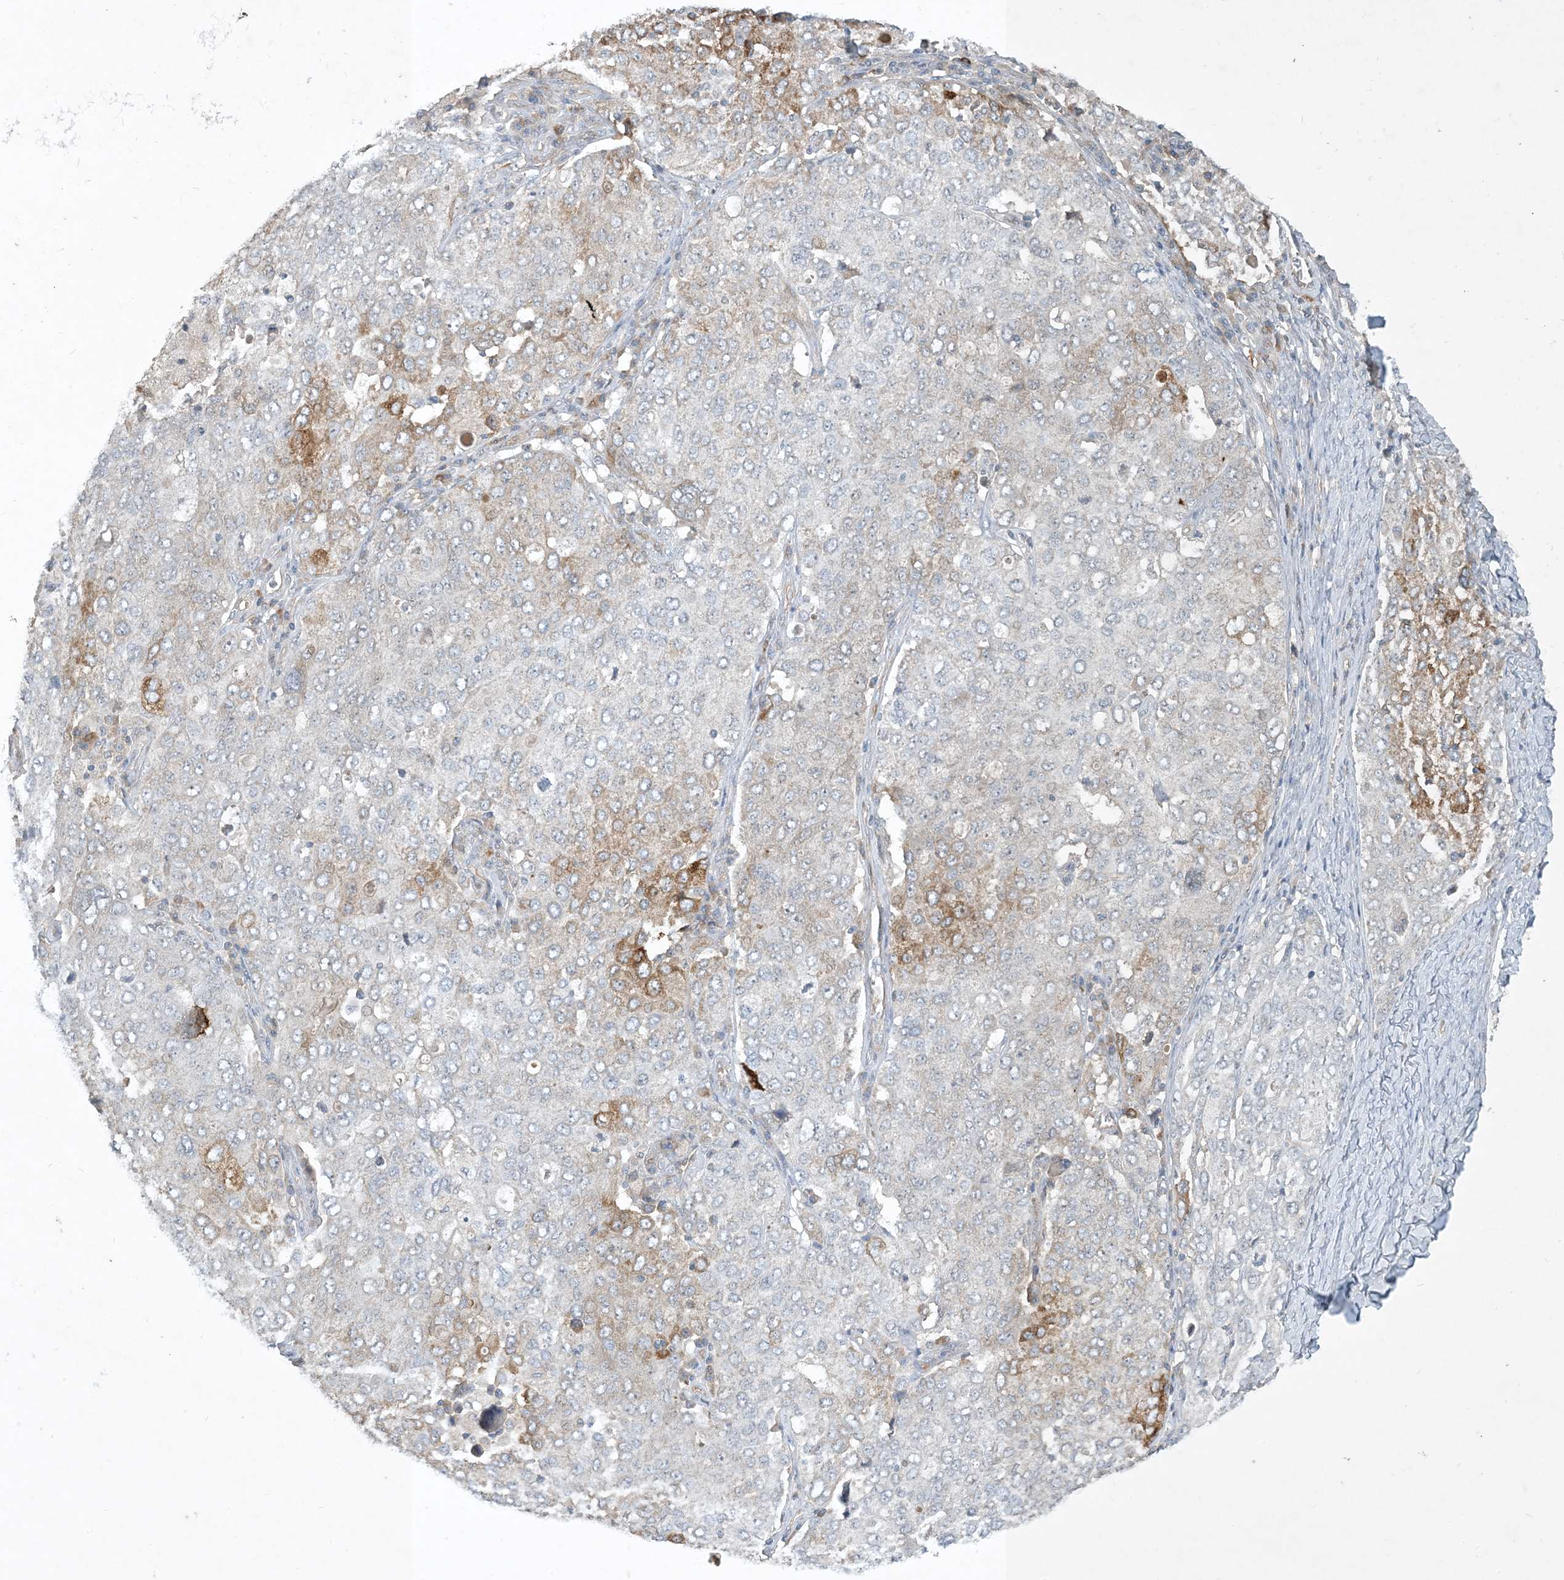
{"staining": {"intensity": "moderate", "quantity": "<25%", "location": "cytoplasmic/membranous"}, "tissue": "ovarian cancer", "cell_type": "Tumor cells", "image_type": "cancer", "snomed": [{"axis": "morphology", "description": "Carcinoma, endometroid"}, {"axis": "topography", "description": "Ovary"}], "caption": "Tumor cells display moderate cytoplasmic/membranous staining in about <25% of cells in ovarian cancer (endometroid carcinoma).", "gene": "CDS1", "patient": {"sex": "female", "age": 62}}